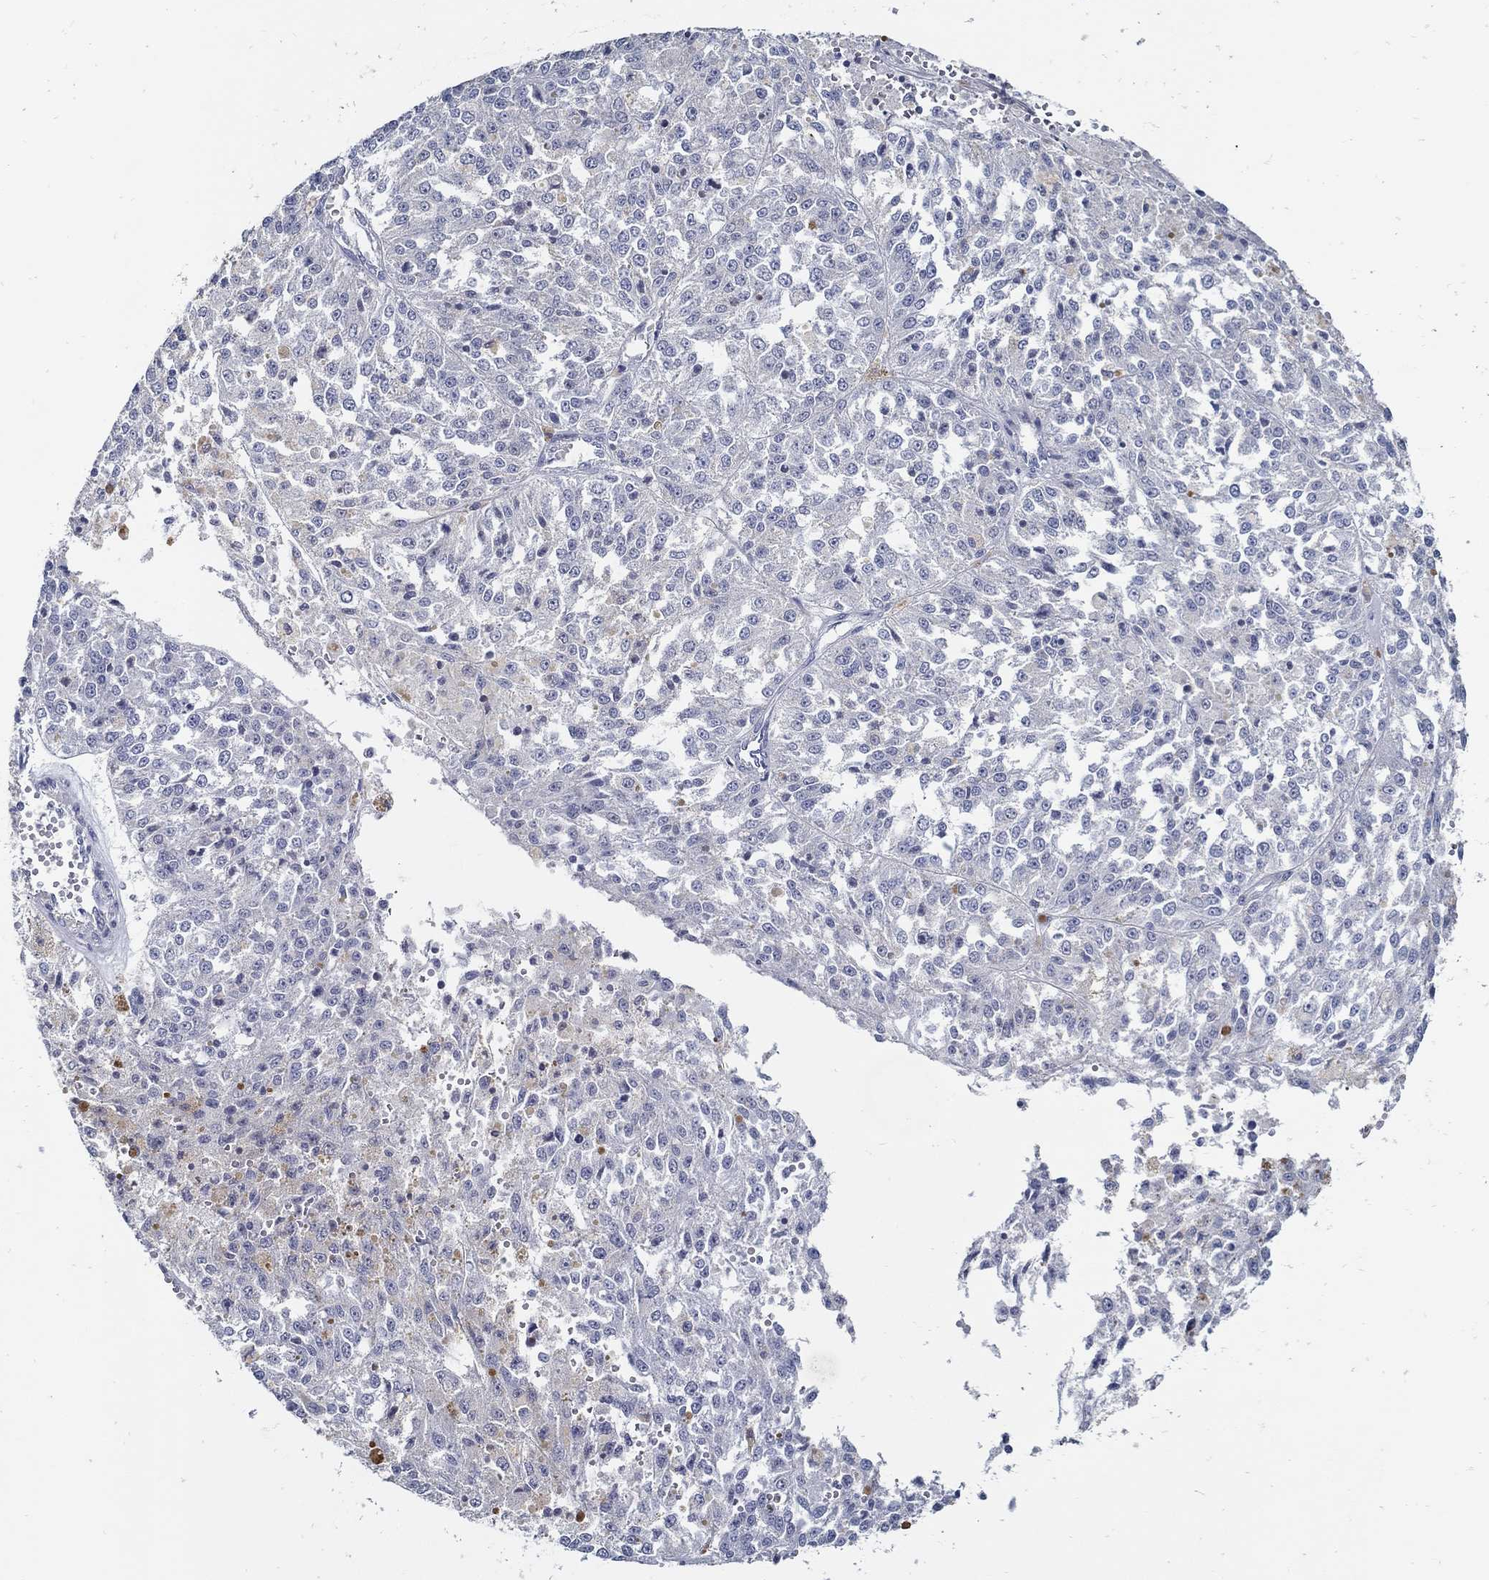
{"staining": {"intensity": "negative", "quantity": "none", "location": "none"}, "tissue": "melanoma", "cell_type": "Tumor cells", "image_type": "cancer", "snomed": [{"axis": "morphology", "description": "Malignant melanoma, Metastatic site"}, {"axis": "topography", "description": "Lymph node"}], "caption": "High power microscopy photomicrograph of an immunohistochemistry micrograph of malignant melanoma (metastatic site), revealing no significant positivity in tumor cells. (DAB immunohistochemistry, high magnification).", "gene": "USP29", "patient": {"sex": "female", "age": 64}}